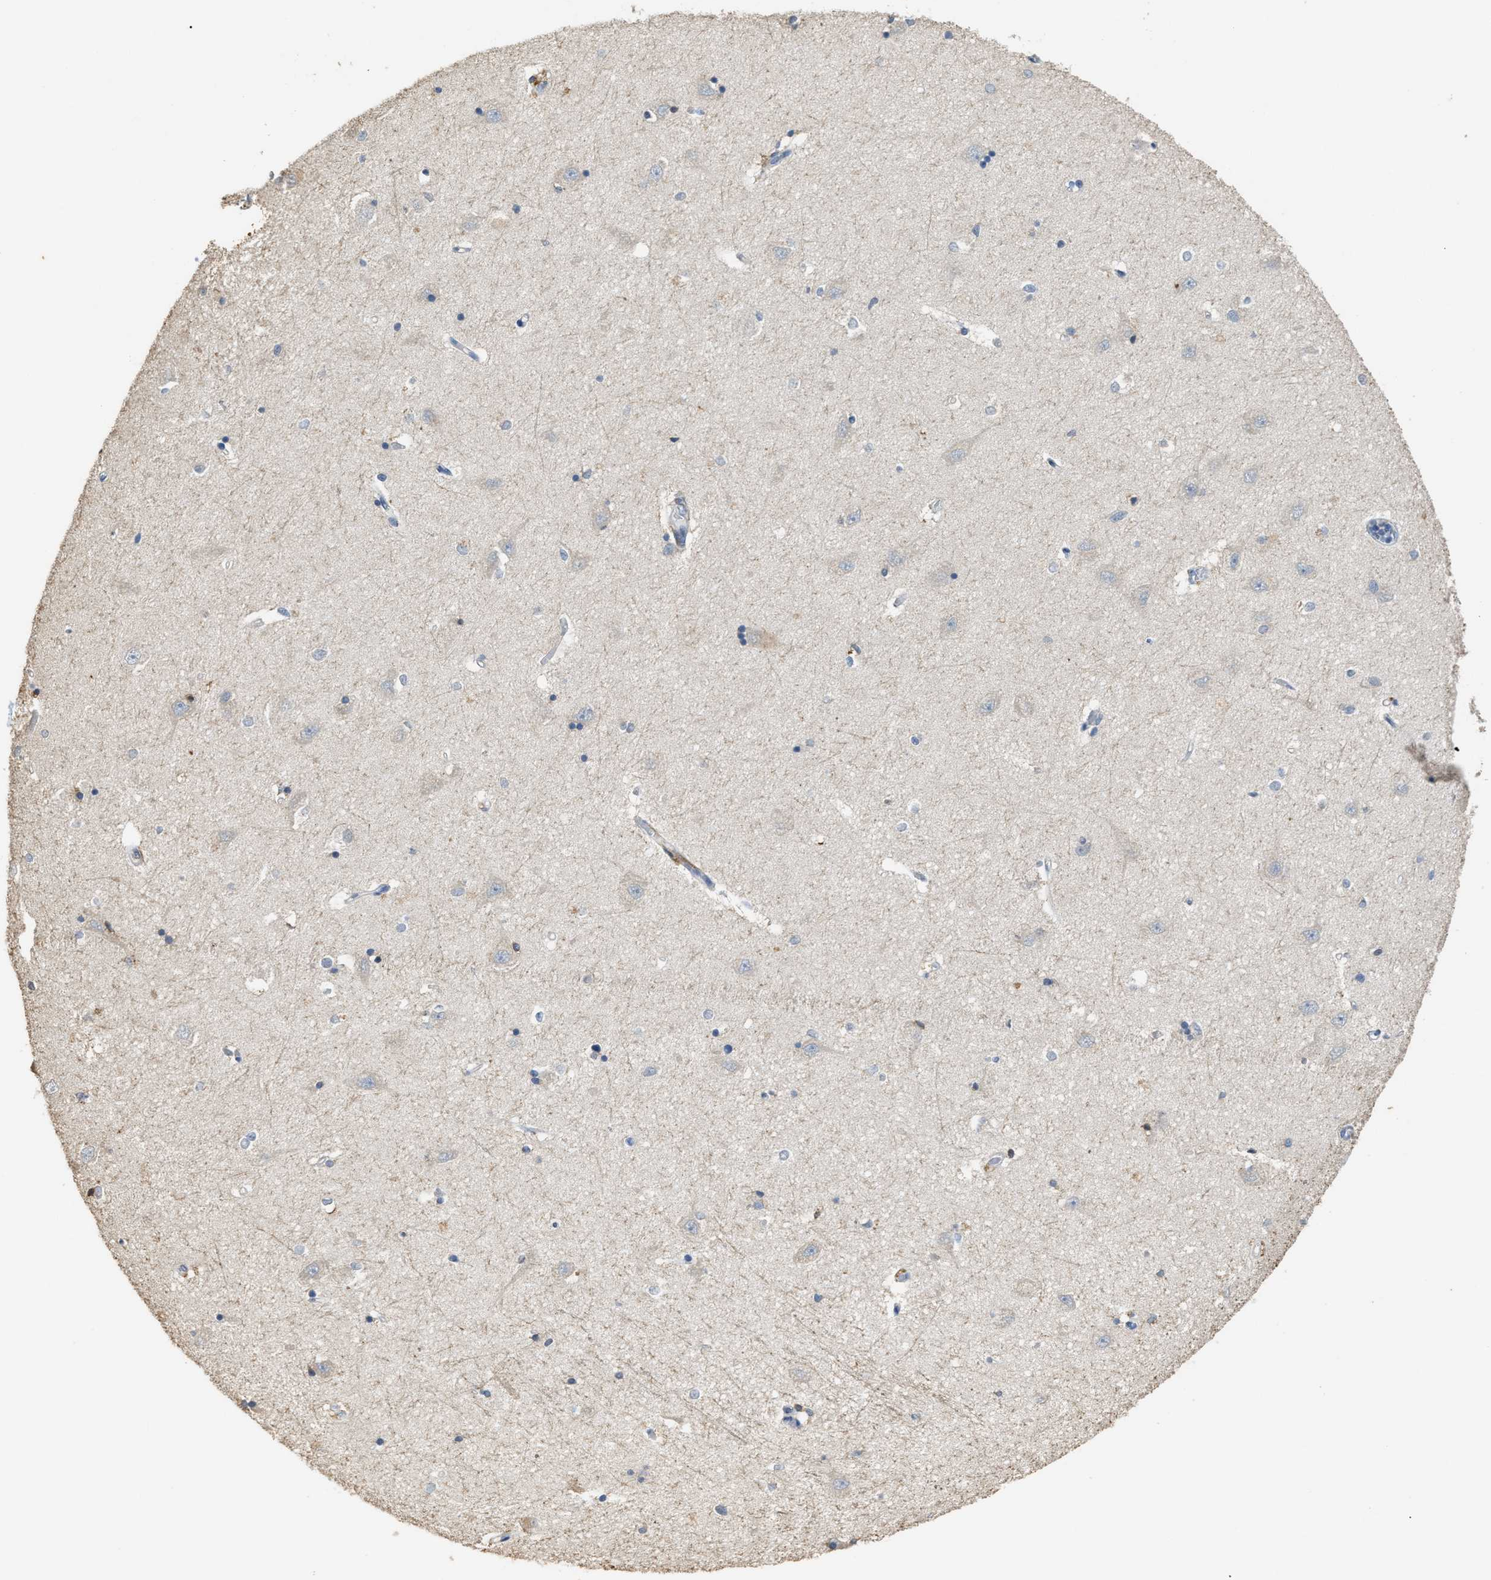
{"staining": {"intensity": "weak", "quantity": "<25%", "location": "cytoplasmic/membranous"}, "tissue": "hippocampus", "cell_type": "Glial cells", "image_type": "normal", "snomed": [{"axis": "morphology", "description": "Normal tissue, NOS"}, {"axis": "topography", "description": "Hippocampus"}], "caption": "Histopathology image shows no significant protein staining in glial cells of normal hippocampus. (Immunohistochemistry (ihc), brightfield microscopy, high magnification).", "gene": "GCN1", "patient": {"sex": "male", "age": 45}}